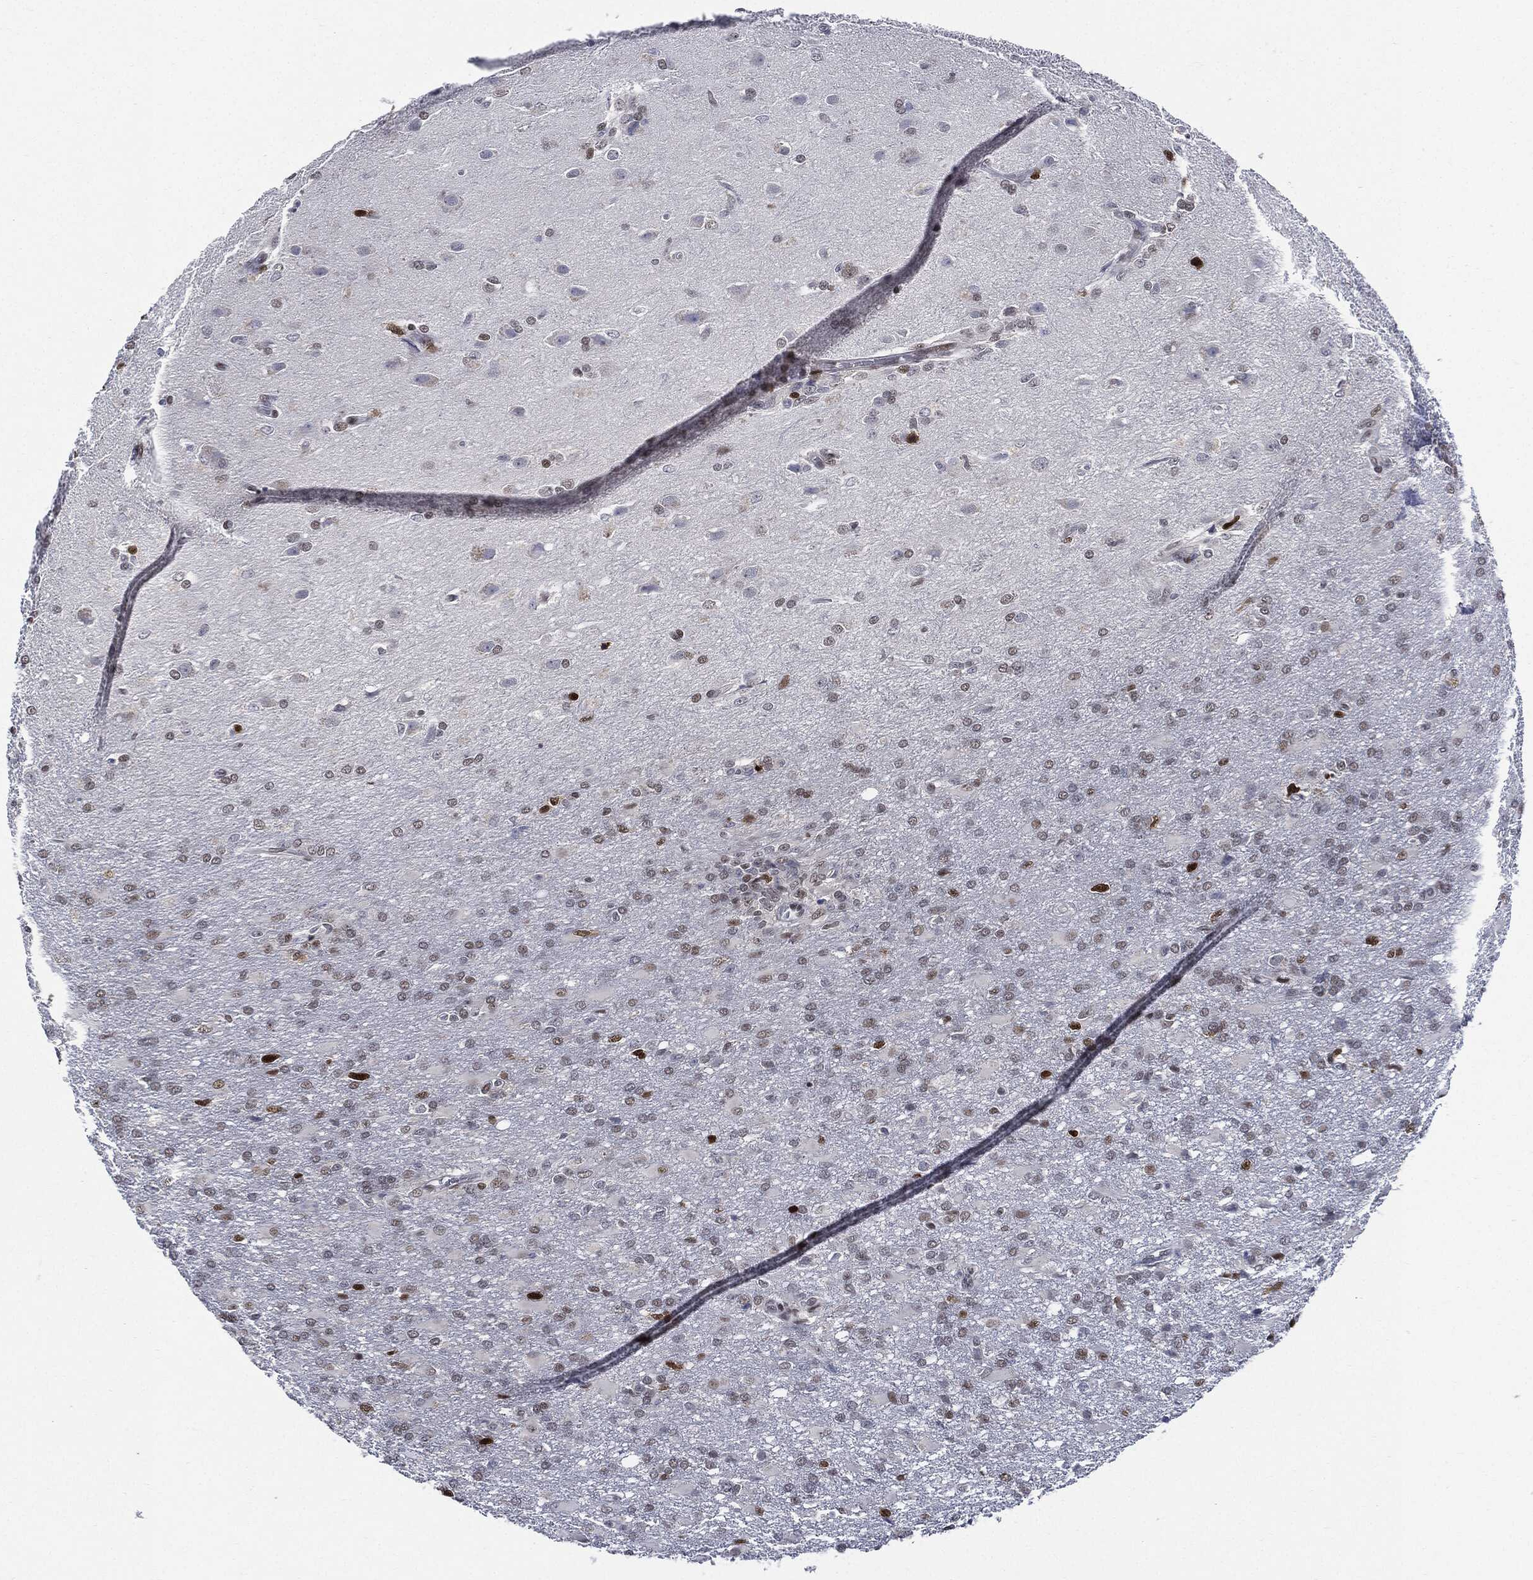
{"staining": {"intensity": "moderate", "quantity": "<25%", "location": "nuclear"}, "tissue": "glioma", "cell_type": "Tumor cells", "image_type": "cancer", "snomed": [{"axis": "morphology", "description": "Glioma, malignant, High grade"}, {"axis": "topography", "description": "Brain"}], "caption": "A brown stain labels moderate nuclear expression of a protein in human malignant glioma (high-grade) tumor cells. (DAB (3,3'-diaminobenzidine) IHC, brown staining for protein, blue staining for nuclei).", "gene": "PCNA", "patient": {"sex": "male", "age": 68}}